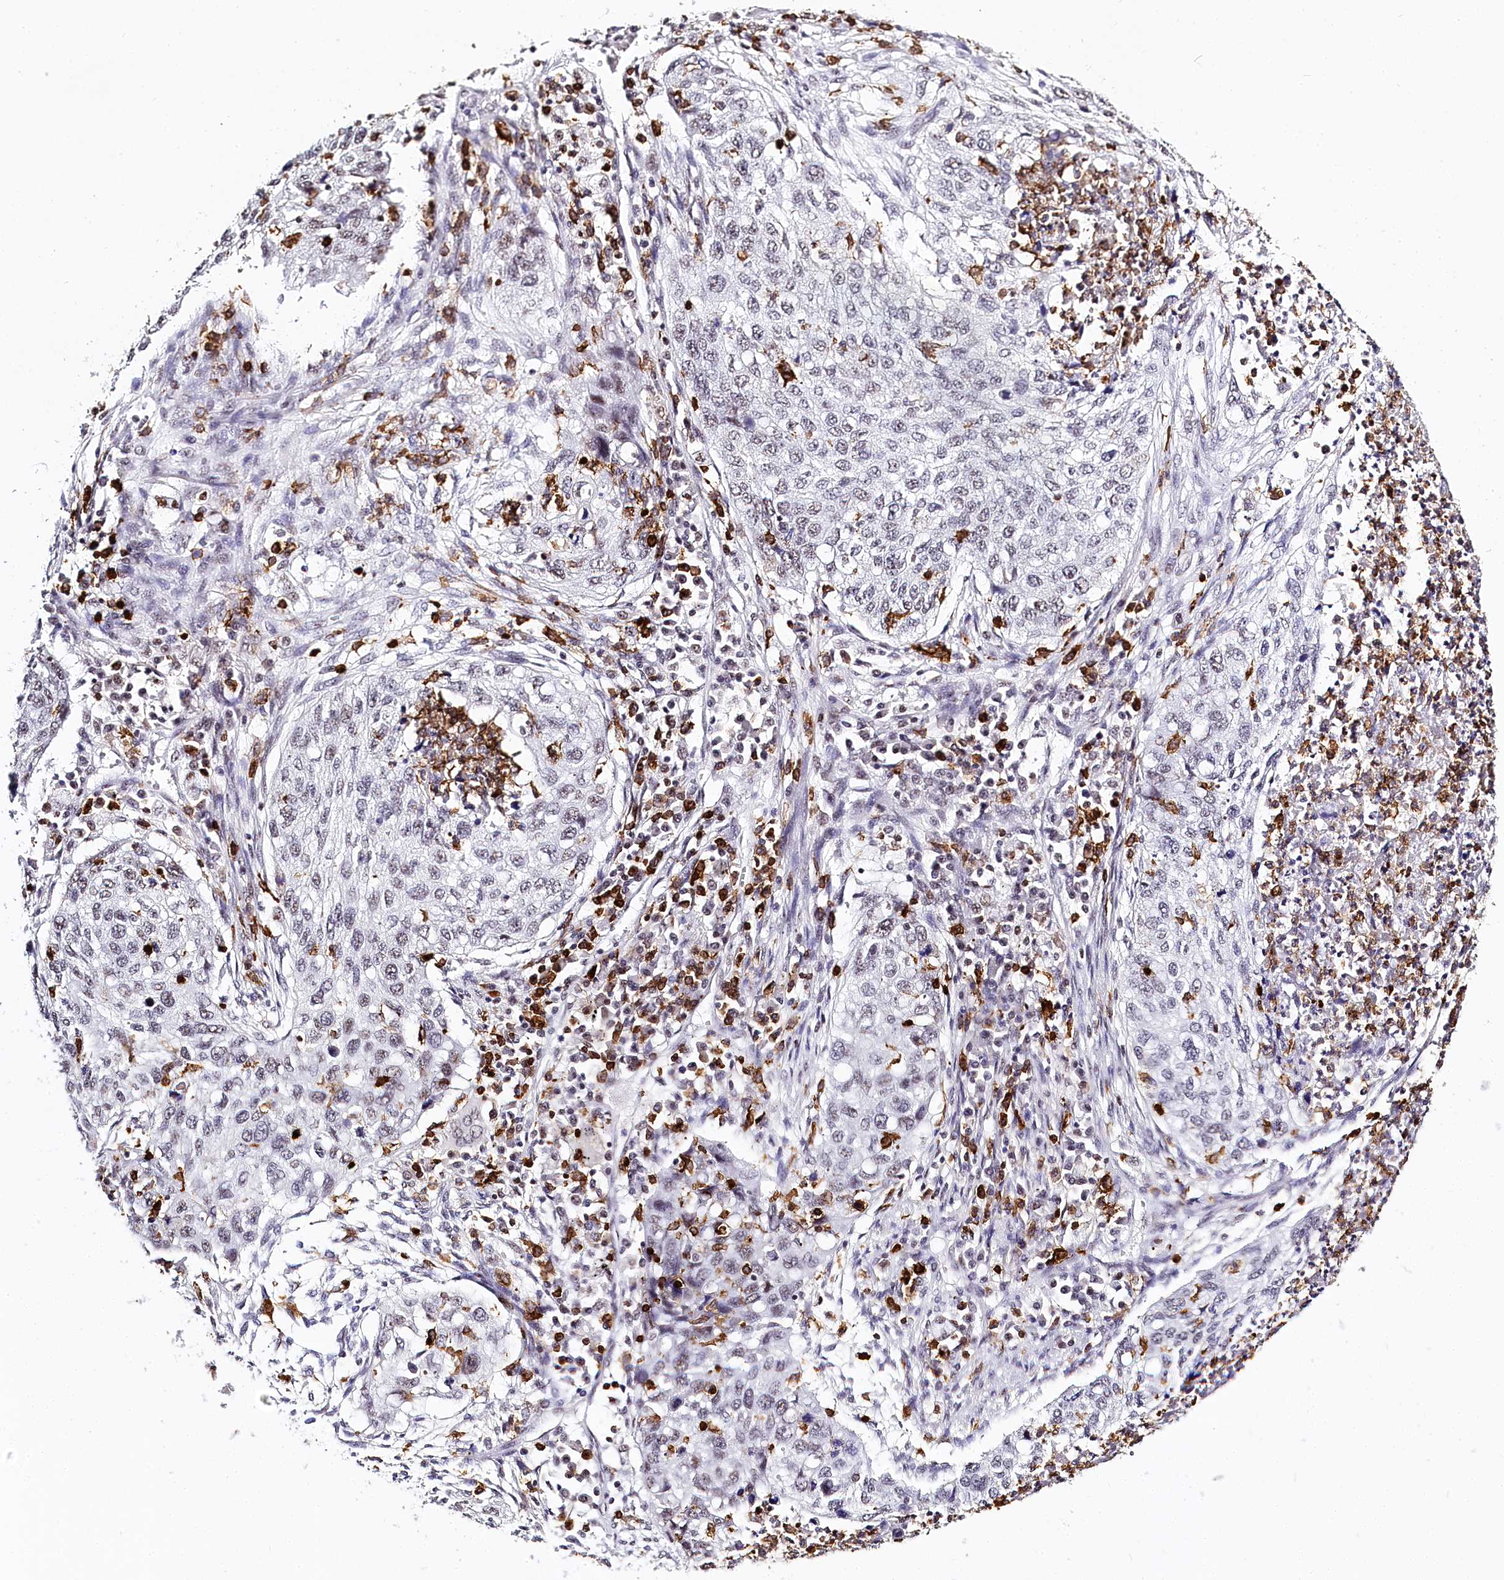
{"staining": {"intensity": "negative", "quantity": "none", "location": "none"}, "tissue": "lung cancer", "cell_type": "Tumor cells", "image_type": "cancer", "snomed": [{"axis": "morphology", "description": "Squamous cell carcinoma, NOS"}, {"axis": "topography", "description": "Lung"}], "caption": "Histopathology image shows no significant protein staining in tumor cells of lung squamous cell carcinoma.", "gene": "BARD1", "patient": {"sex": "female", "age": 63}}